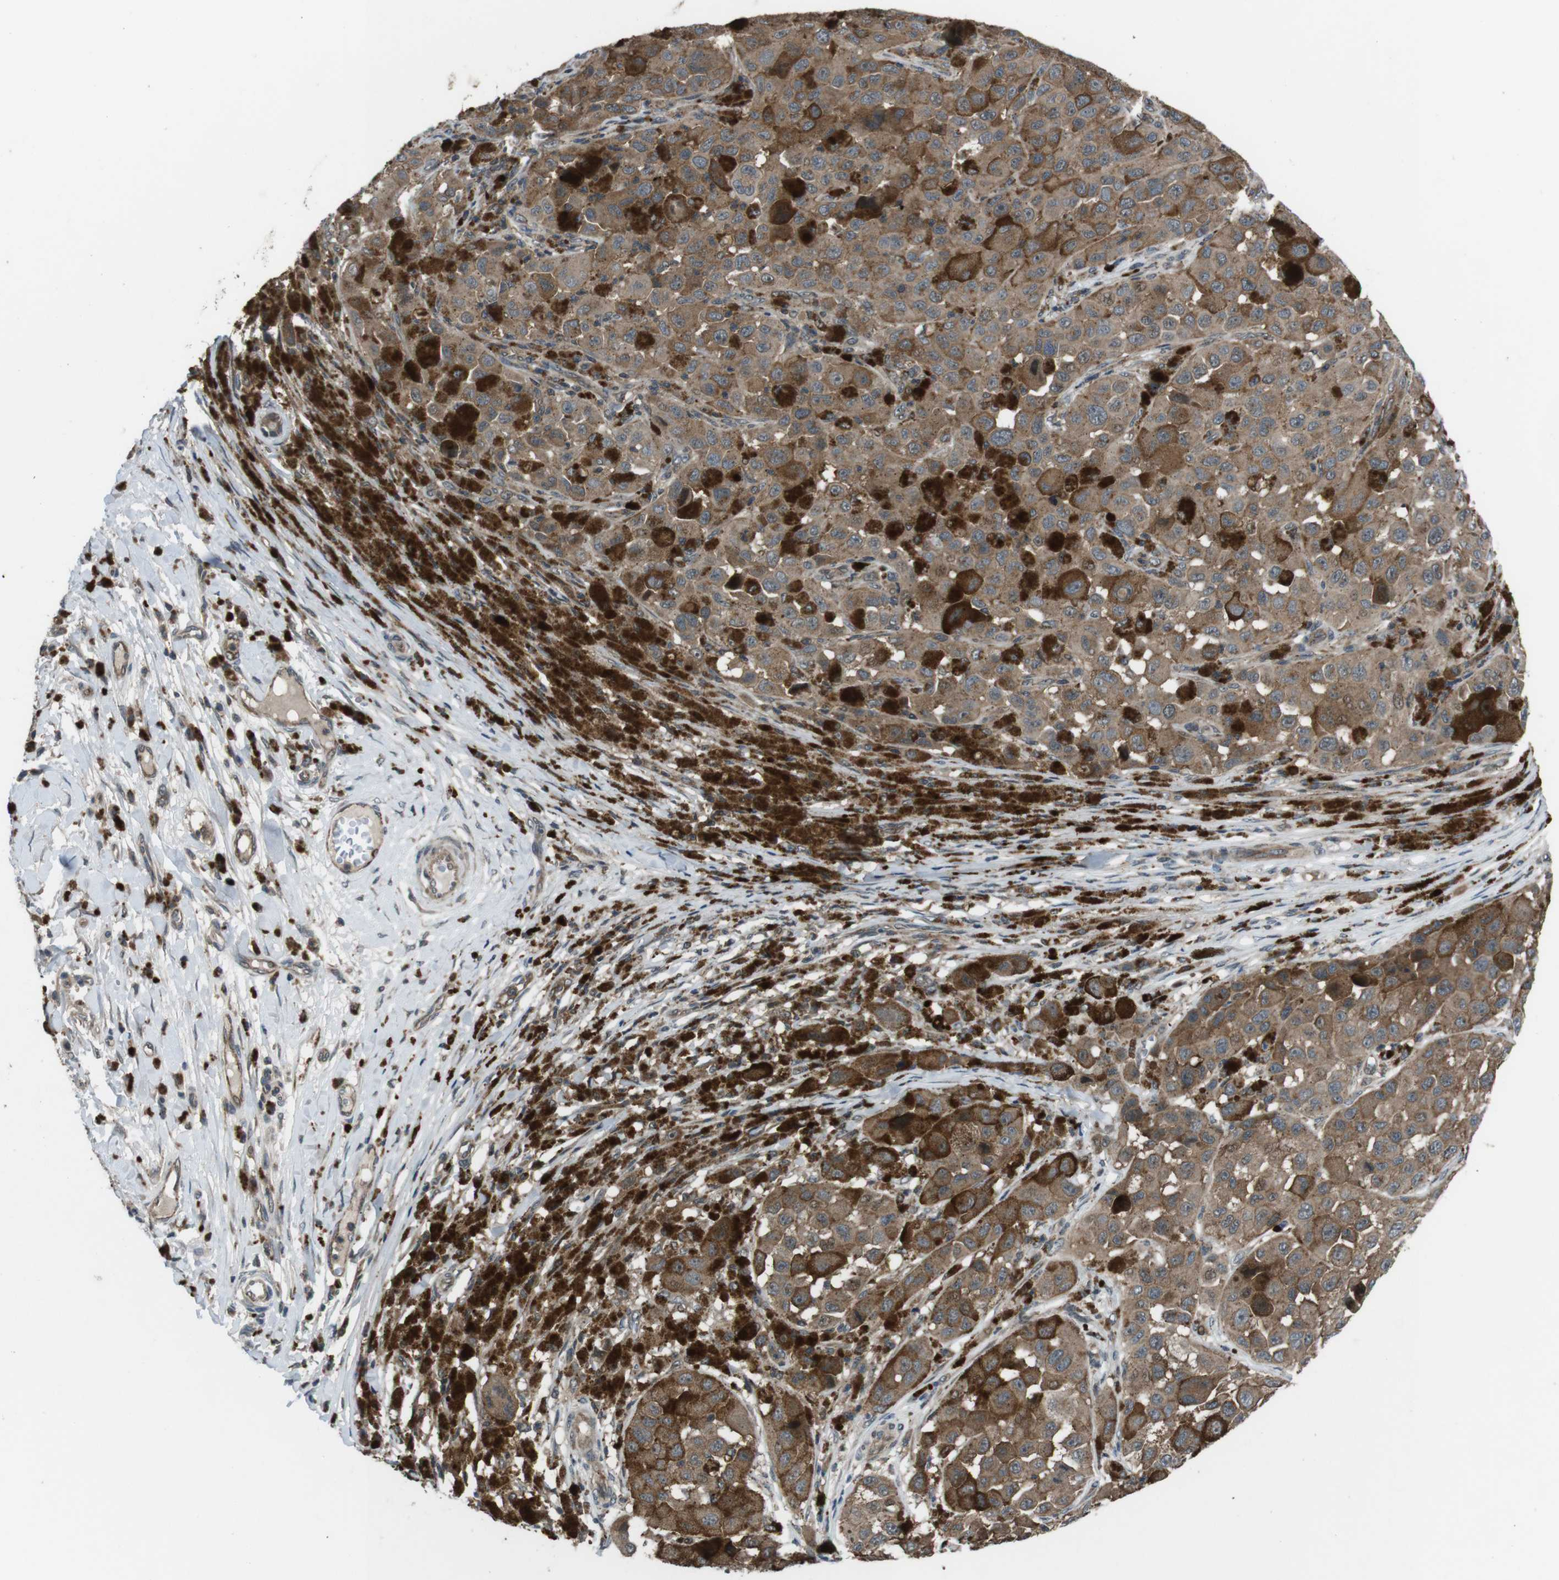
{"staining": {"intensity": "moderate", "quantity": ">75%", "location": "cytoplasmic/membranous"}, "tissue": "melanoma", "cell_type": "Tumor cells", "image_type": "cancer", "snomed": [{"axis": "morphology", "description": "Malignant melanoma, NOS"}, {"axis": "topography", "description": "Skin"}], "caption": "Immunohistochemistry (IHC) histopathology image of human melanoma stained for a protein (brown), which demonstrates medium levels of moderate cytoplasmic/membranous expression in approximately >75% of tumor cells.", "gene": "SLC22A23", "patient": {"sex": "male", "age": 96}}